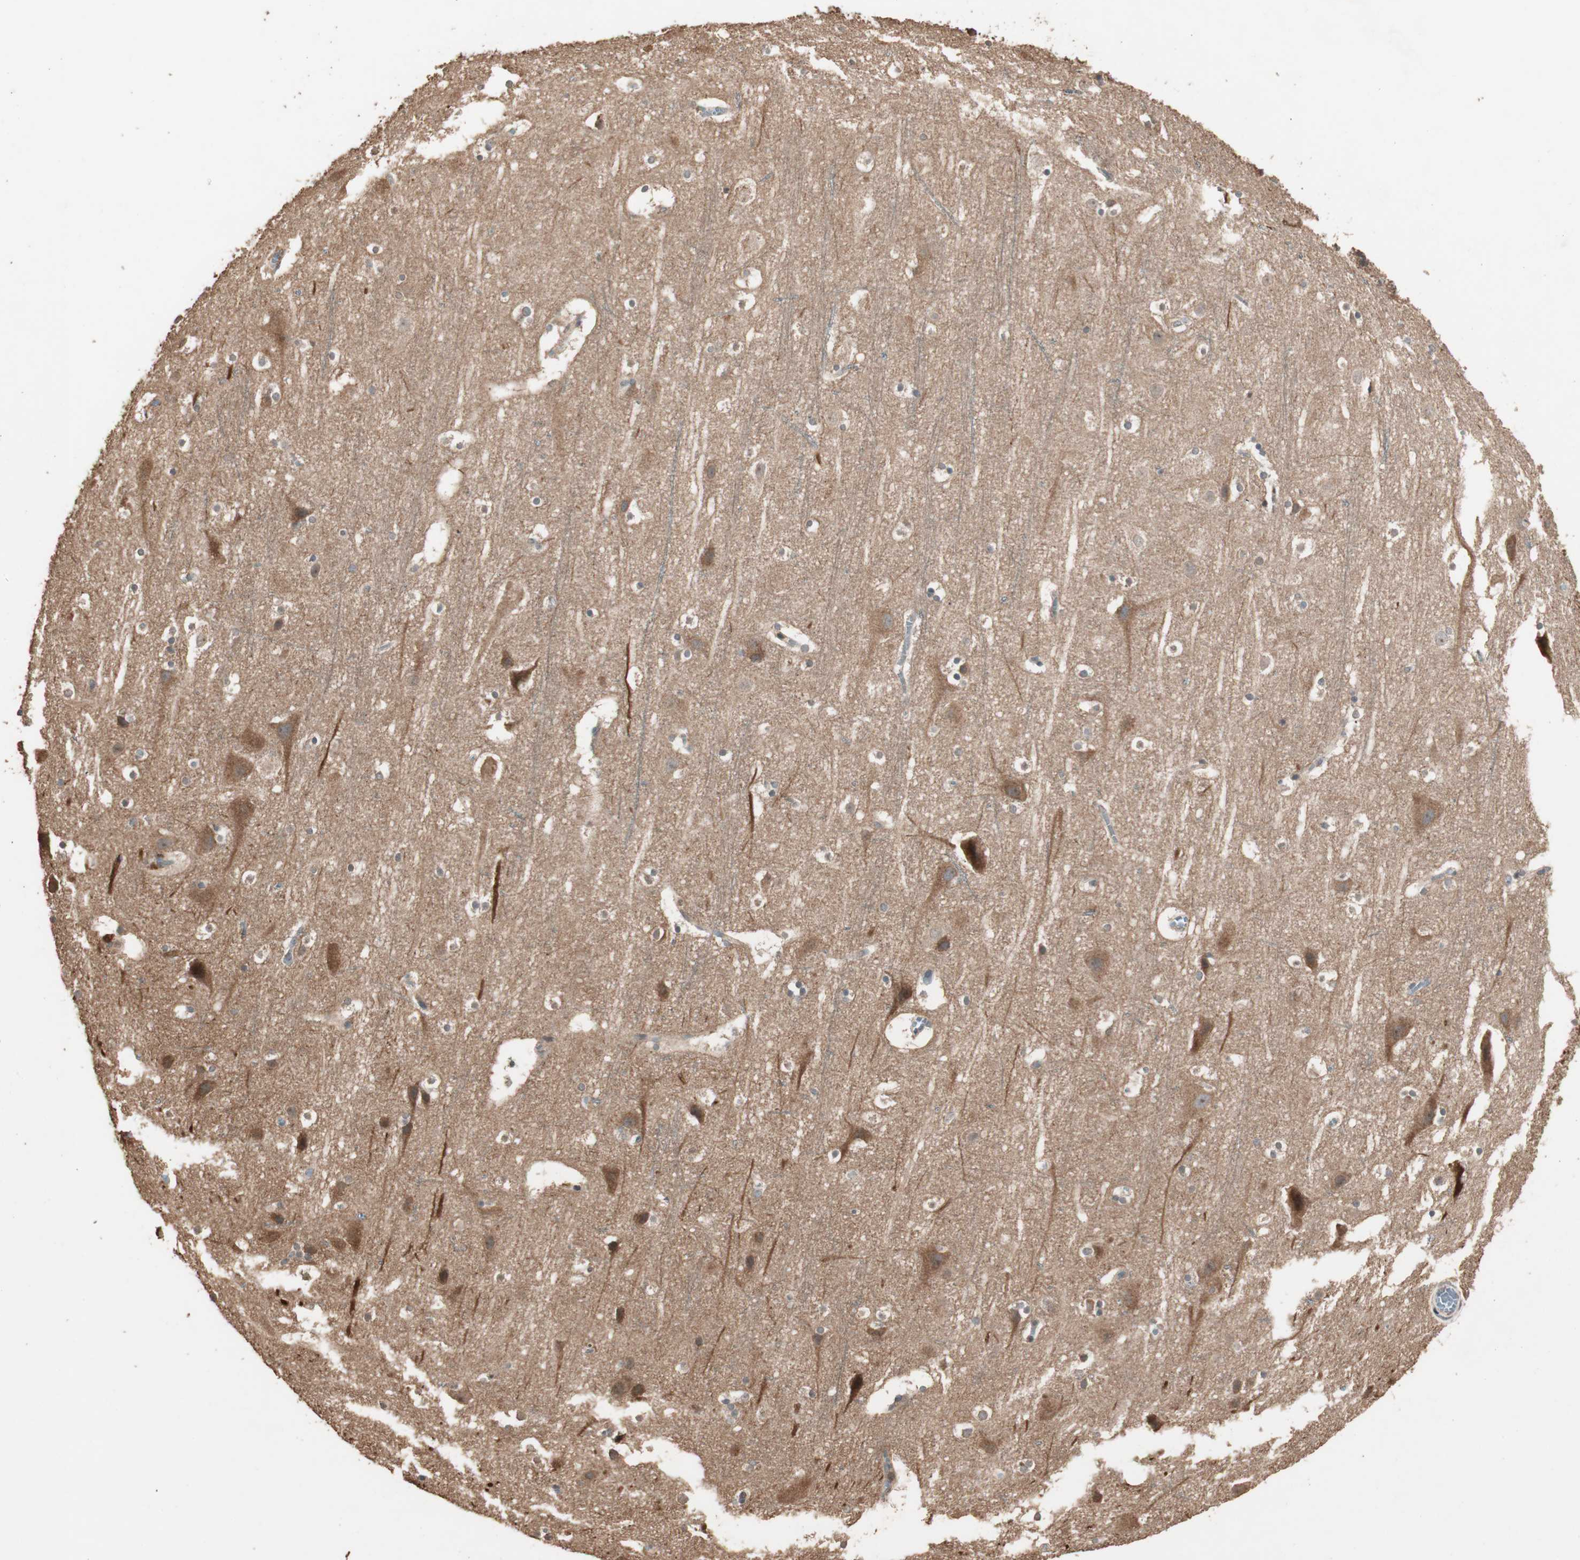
{"staining": {"intensity": "weak", "quantity": ">75%", "location": "cytoplasmic/membranous"}, "tissue": "cerebral cortex", "cell_type": "Endothelial cells", "image_type": "normal", "snomed": [{"axis": "morphology", "description": "Normal tissue, NOS"}, {"axis": "topography", "description": "Cerebral cortex"}], "caption": "Weak cytoplasmic/membranous staining for a protein is present in approximately >75% of endothelial cells of unremarkable cerebral cortex using immunohistochemistry.", "gene": "USP20", "patient": {"sex": "male", "age": 45}}